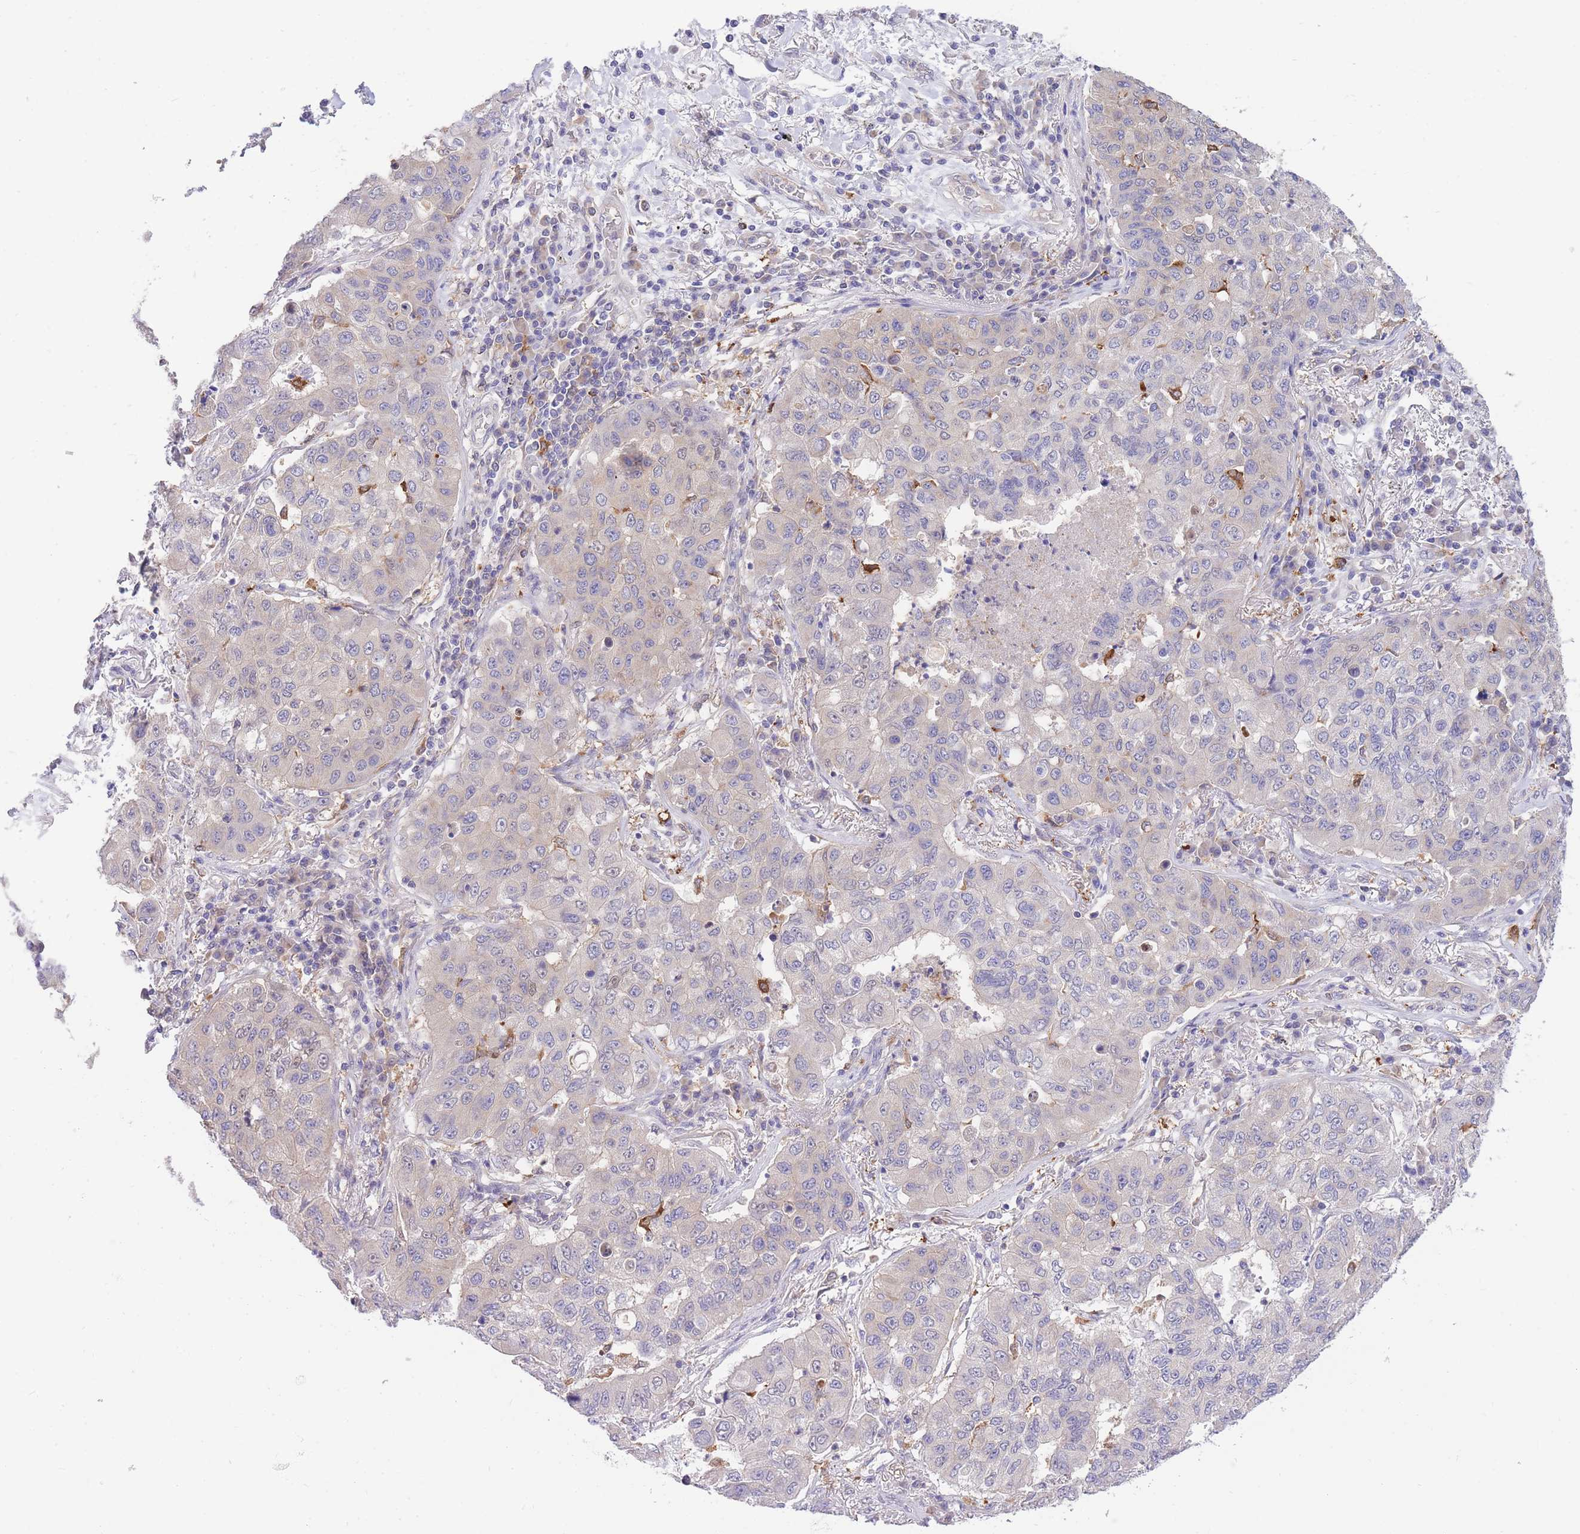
{"staining": {"intensity": "negative", "quantity": "none", "location": "none"}, "tissue": "lung cancer", "cell_type": "Tumor cells", "image_type": "cancer", "snomed": [{"axis": "morphology", "description": "Squamous cell carcinoma, NOS"}, {"axis": "topography", "description": "Lung"}], "caption": "Immunohistochemistry (IHC) of human squamous cell carcinoma (lung) reveals no staining in tumor cells.", "gene": "NAMPT", "patient": {"sex": "male", "age": 74}}